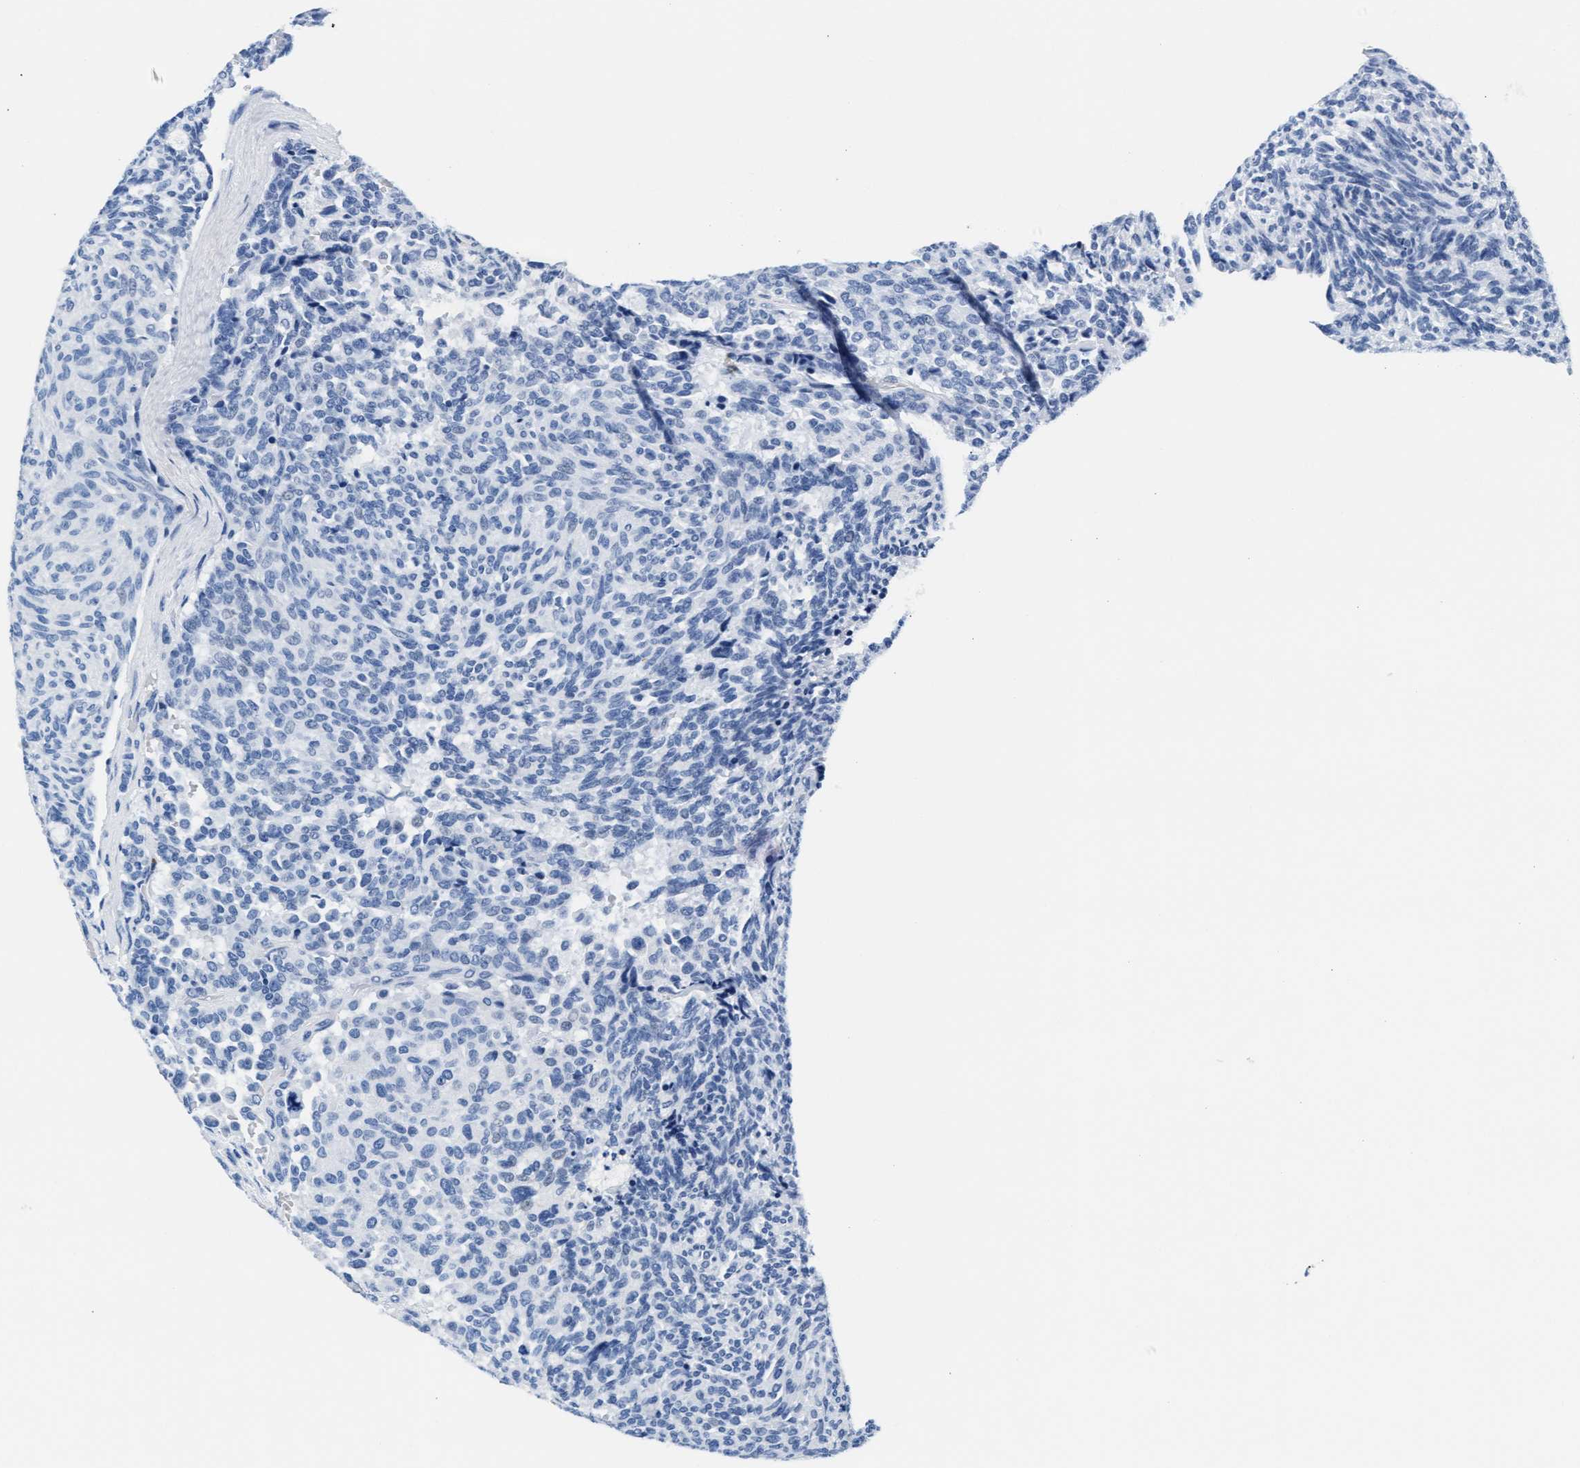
{"staining": {"intensity": "negative", "quantity": "none", "location": "none"}, "tissue": "carcinoid", "cell_type": "Tumor cells", "image_type": "cancer", "snomed": [{"axis": "morphology", "description": "Carcinoid, malignant, NOS"}, {"axis": "topography", "description": "Pancreas"}], "caption": "A photomicrograph of carcinoid stained for a protein displays no brown staining in tumor cells. Brightfield microscopy of immunohistochemistry (IHC) stained with DAB (3,3'-diaminobenzidine) (brown) and hematoxylin (blue), captured at high magnification.", "gene": "MMP8", "patient": {"sex": "female", "age": 54}}